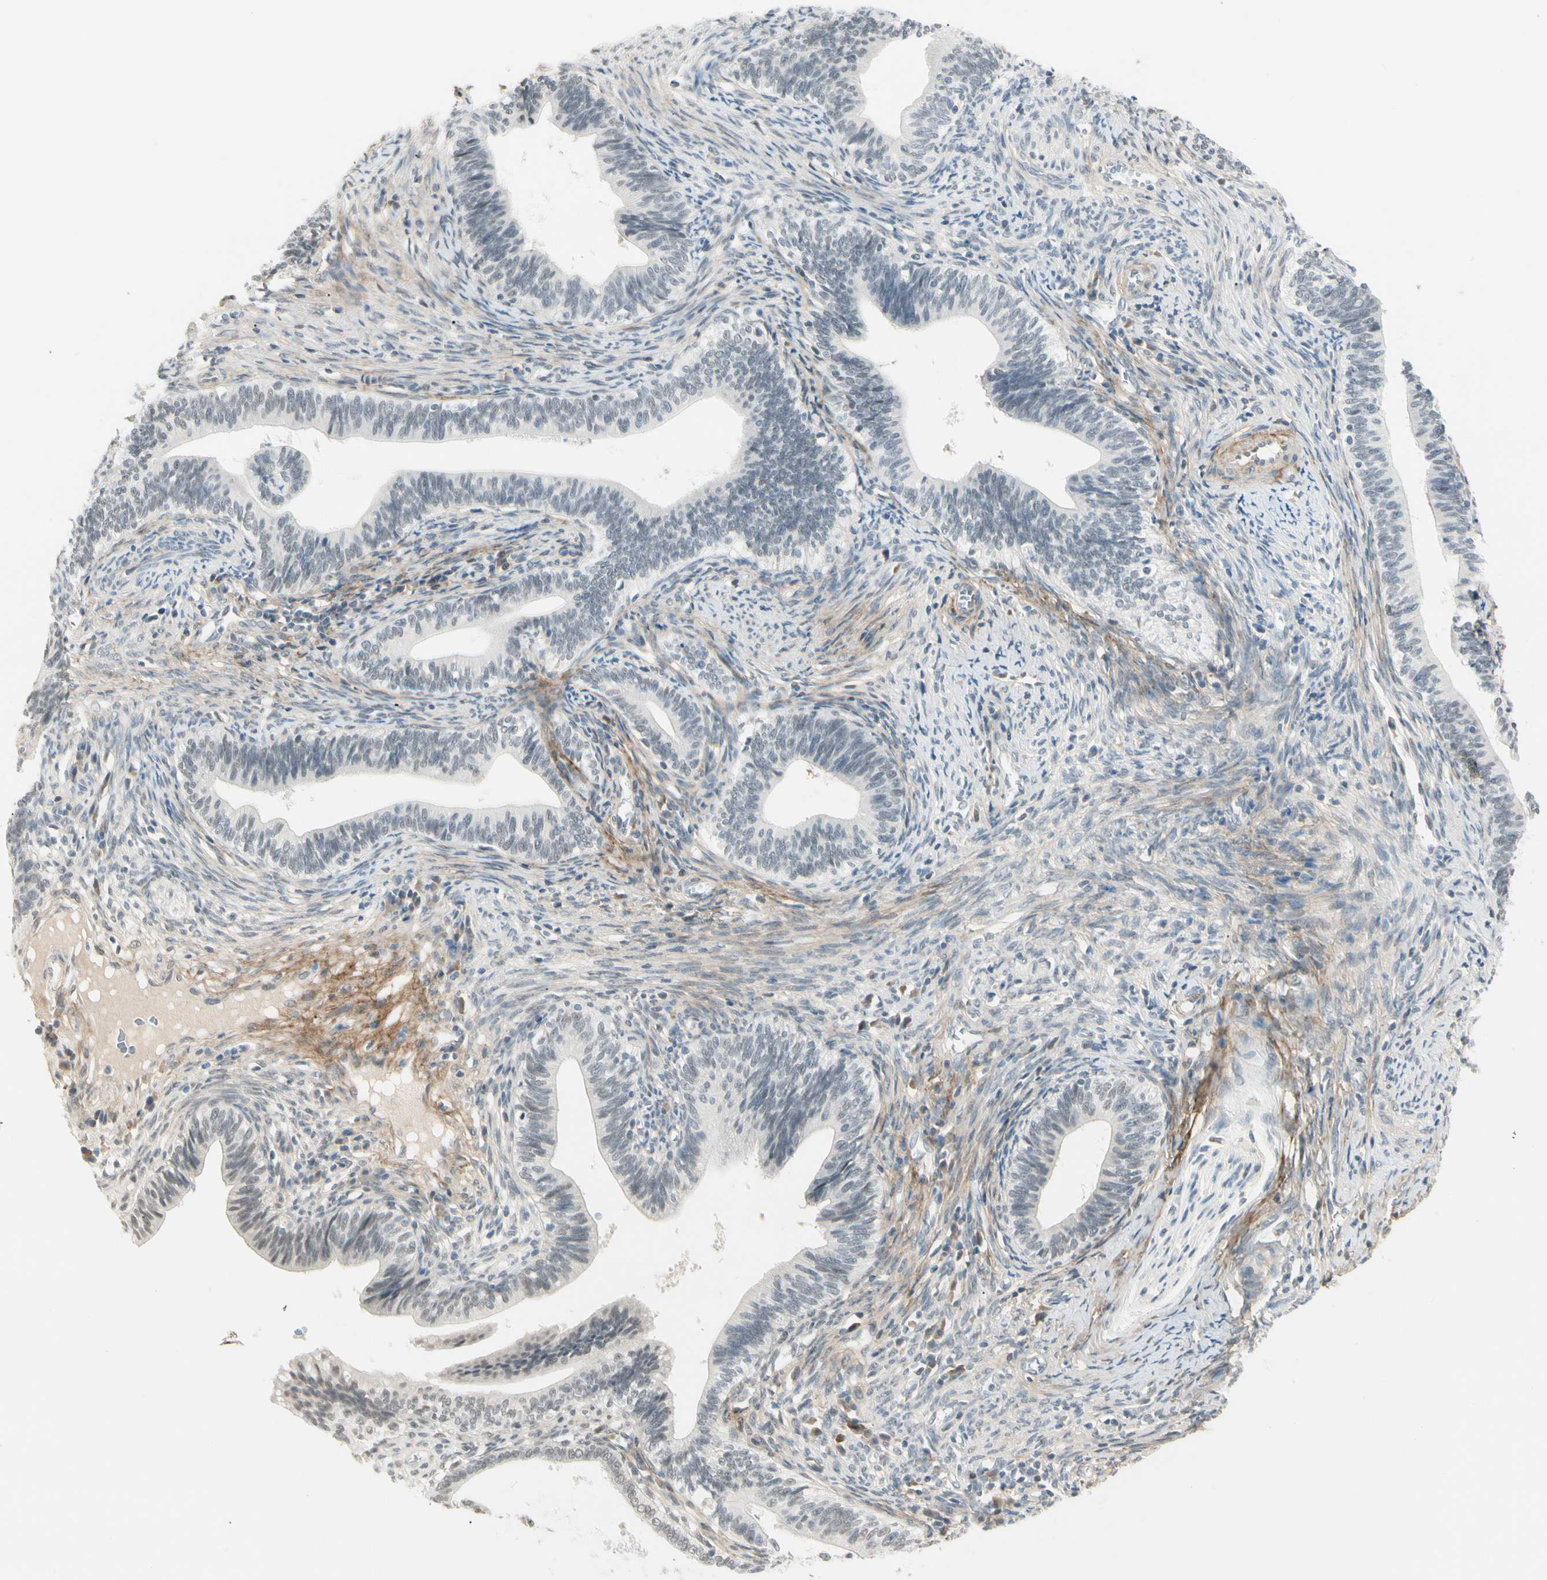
{"staining": {"intensity": "negative", "quantity": "none", "location": "none"}, "tissue": "cervical cancer", "cell_type": "Tumor cells", "image_type": "cancer", "snomed": [{"axis": "morphology", "description": "Adenocarcinoma, NOS"}, {"axis": "topography", "description": "Cervix"}], "caption": "High magnification brightfield microscopy of cervical cancer (adenocarcinoma) stained with DAB (3,3'-diaminobenzidine) (brown) and counterstained with hematoxylin (blue): tumor cells show no significant positivity. (Stains: DAB (3,3'-diaminobenzidine) IHC with hematoxylin counter stain, Microscopy: brightfield microscopy at high magnification).", "gene": "ASPN", "patient": {"sex": "female", "age": 44}}